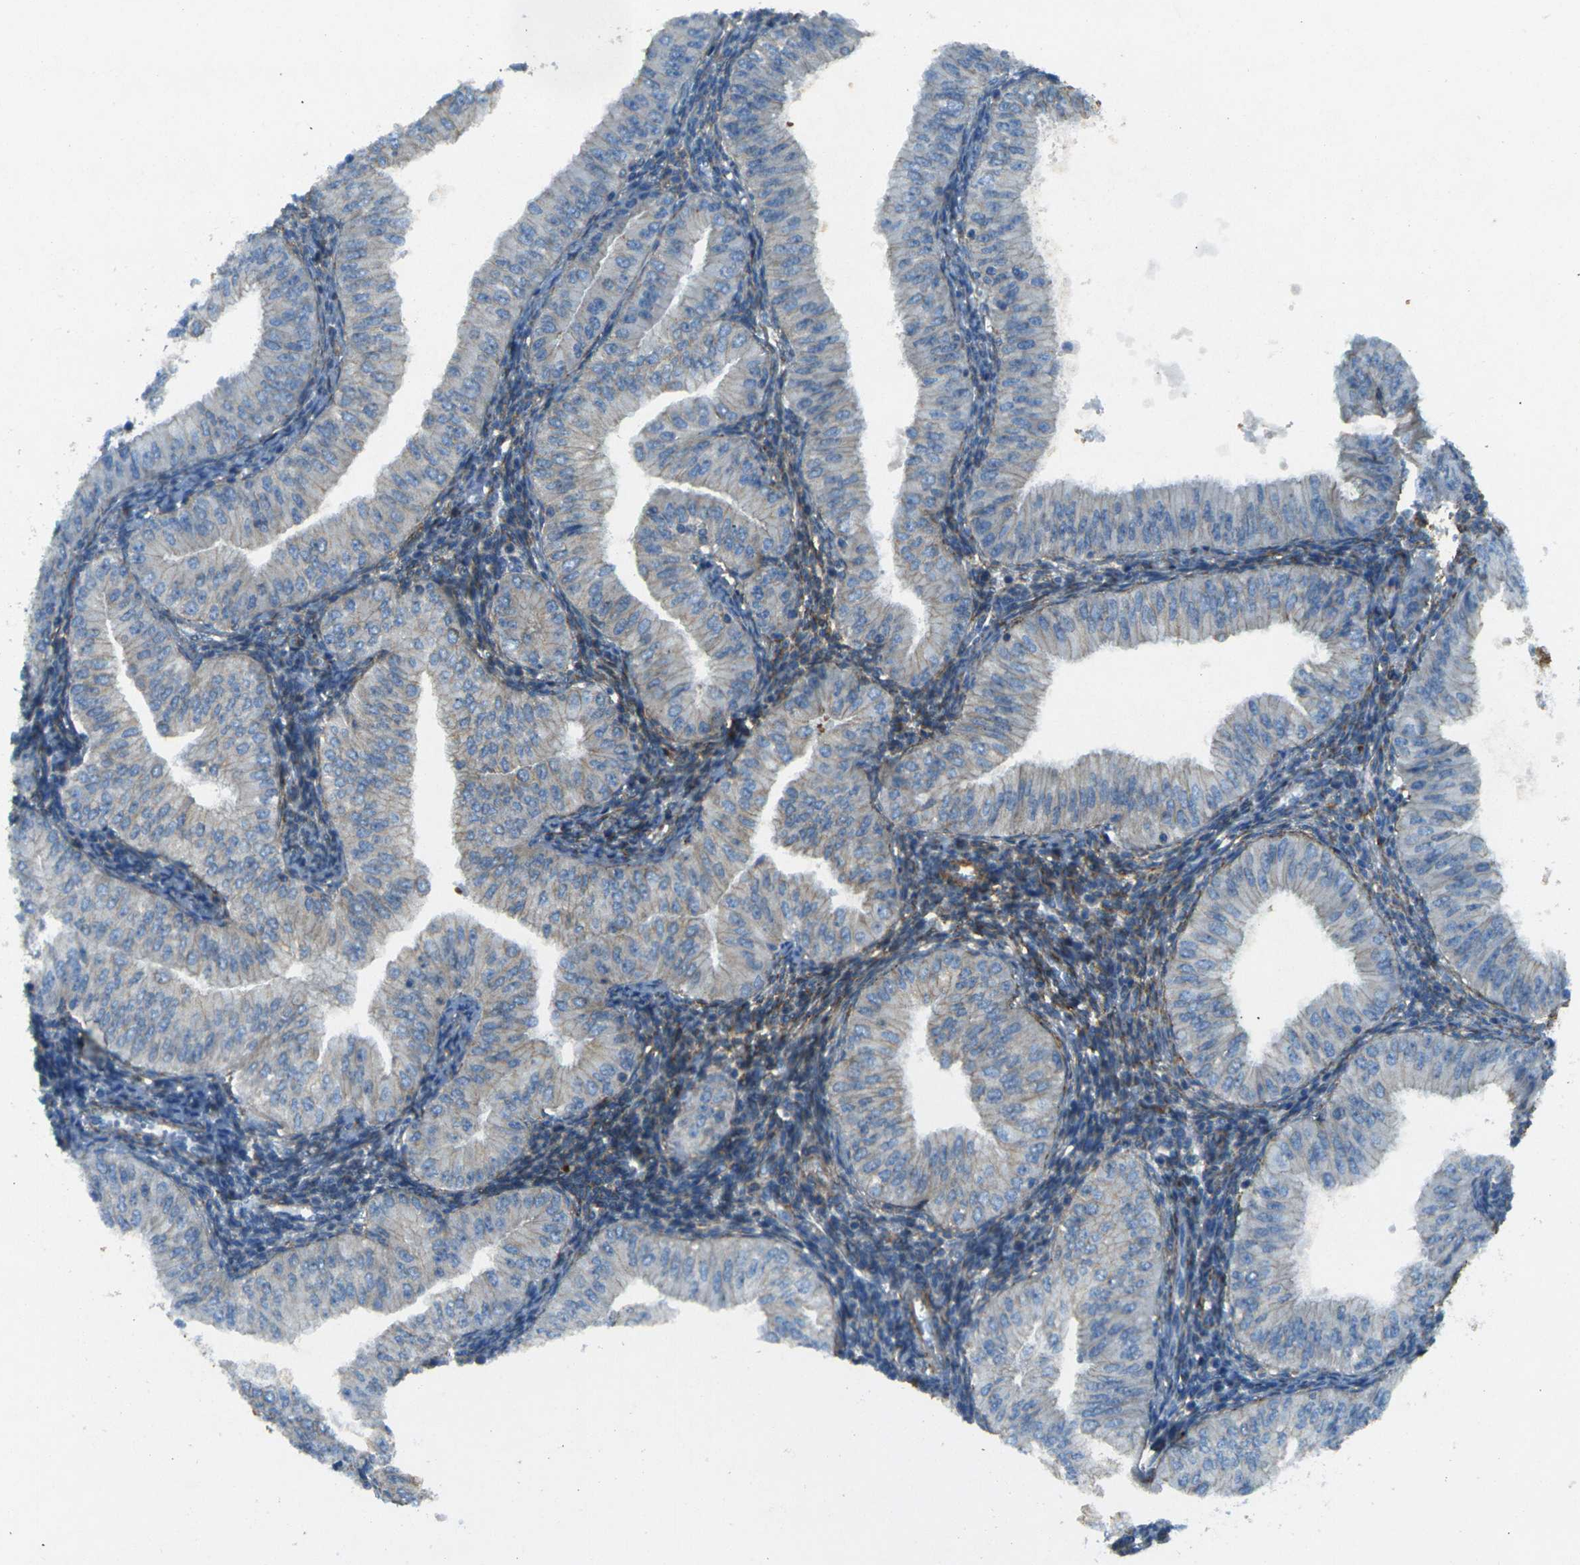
{"staining": {"intensity": "negative", "quantity": "none", "location": "none"}, "tissue": "endometrial cancer", "cell_type": "Tumor cells", "image_type": "cancer", "snomed": [{"axis": "morphology", "description": "Normal tissue, NOS"}, {"axis": "morphology", "description": "Adenocarcinoma, NOS"}, {"axis": "topography", "description": "Endometrium"}], "caption": "A micrograph of endometrial cancer stained for a protein exhibits no brown staining in tumor cells.", "gene": "EPHA7", "patient": {"sex": "female", "age": 53}}